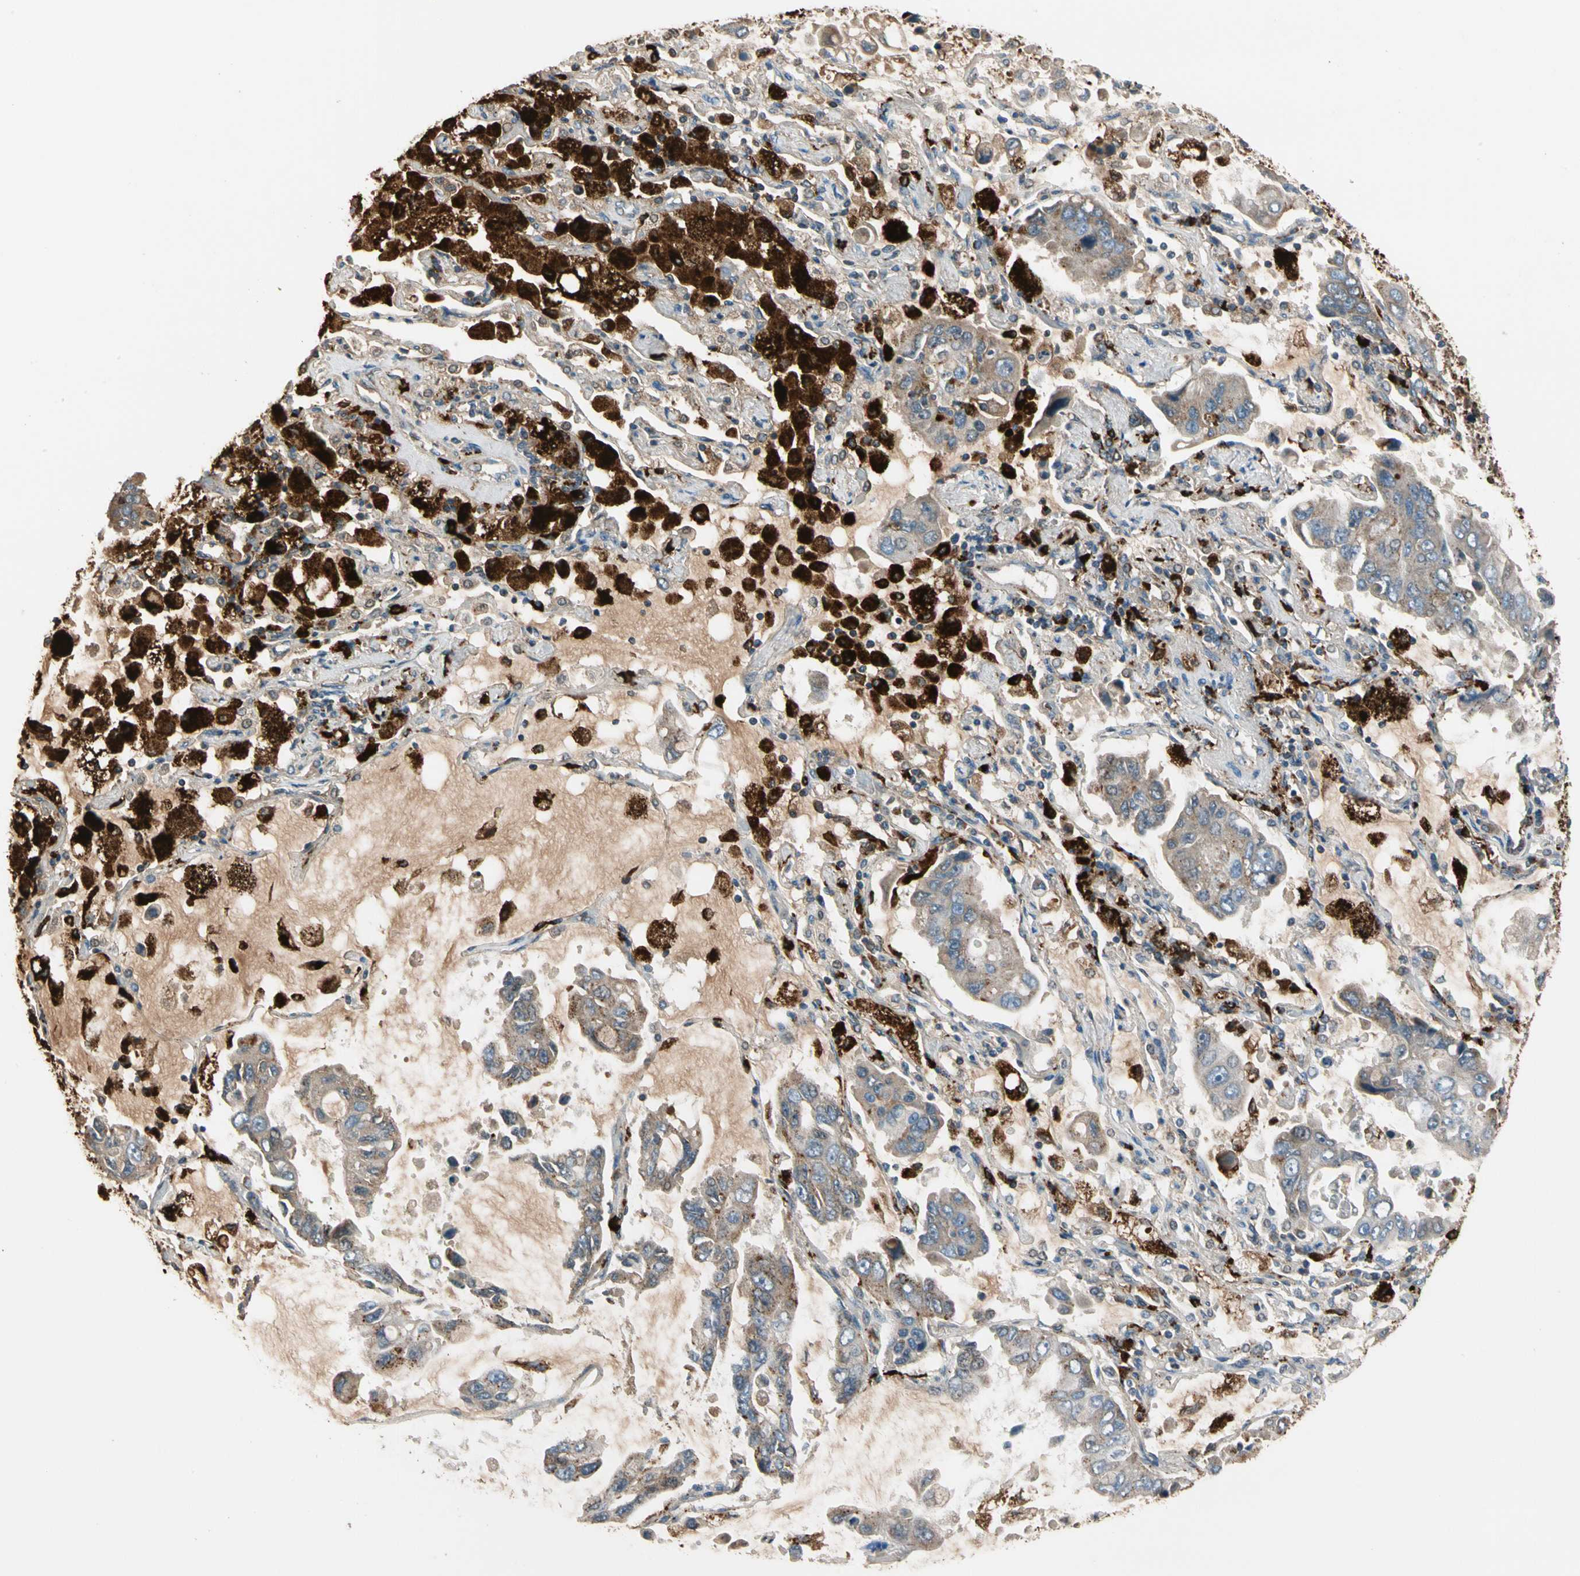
{"staining": {"intensity": "moderate", "quantity": "<25%", "location": "cytoplasmic/membranous"}, "tissue": "lung cancer", "cell_type": "Tumor cells", "image_type": "cancer", "snomed": [{"axis": "morphology", "description": "Adenocarcinoma, NOS"}, {"axis": "topography", "description": "Lung"}], "caption": "An image of lung cancer (adenocarcinoma) stained for a protein reveals moderate cytoplasmic/membranous brown staining in tumor cells. The staining is performed using DAB brown chromogen to label protein expression. The nuclei are counter-stained blue using hematoxylin.", "gene": "GM2A", "patient": {"sex": "male", "age": 64}}